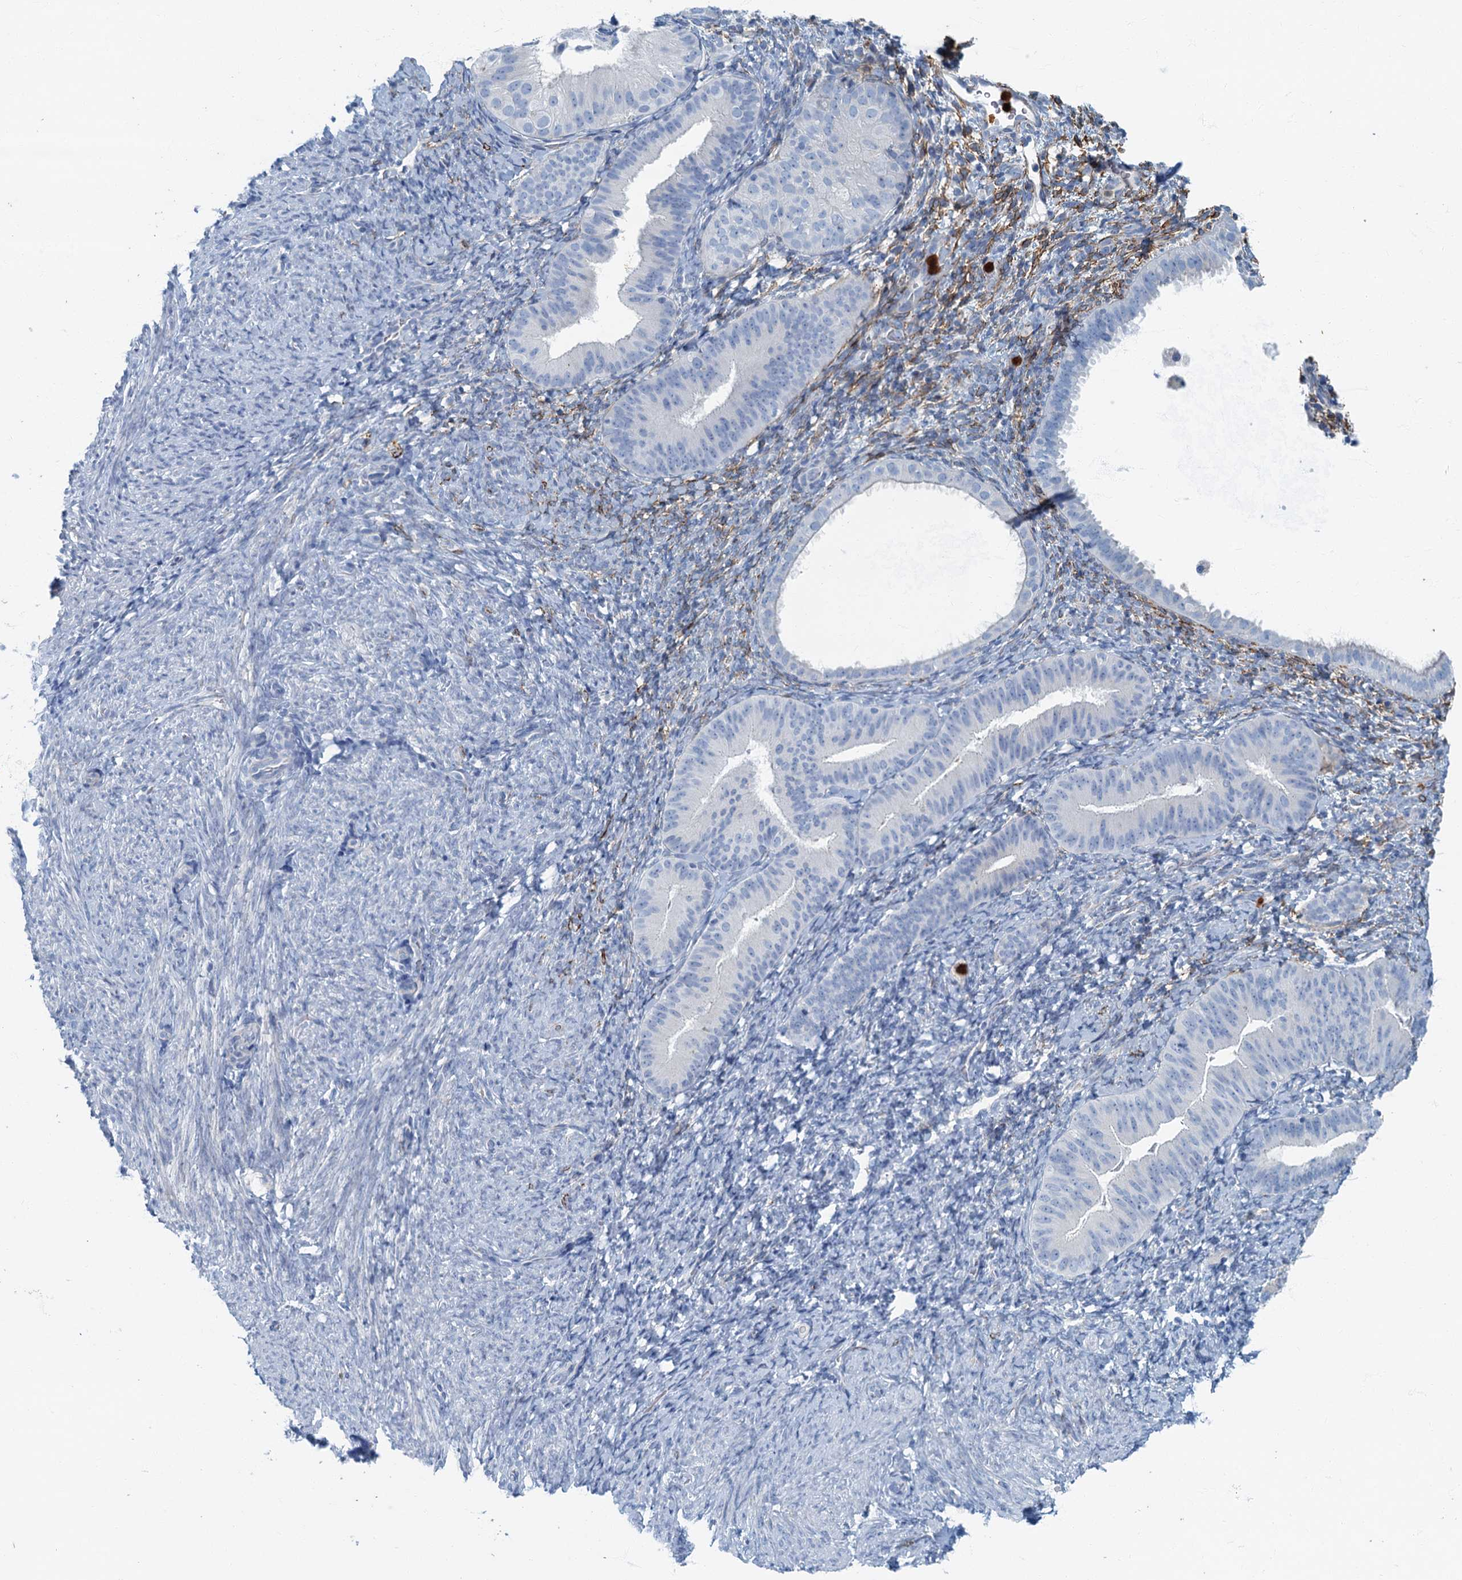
{"staining": {"intensity": "moderate", "quantity": "<25%", "location": "cytoplasmic/membranous"}, "tissue": "endometrium", "cell_type": "Cells in endometrial stroma", "image_type": "normal", "snomed": [{"axis": "morphology", "description": "Normal tissue, NOS"}, {"axis": "topography", "description": "Endometrium"}], "caption": "The histopathology image demonstrates staining of normal endometrium, revealing moderate cytoplasmic/membranous protein staining (brown color) within cells in endometrial stroma.", "gene": "ANKDD1A", "patient": {"sex": "female", "age": 65}}